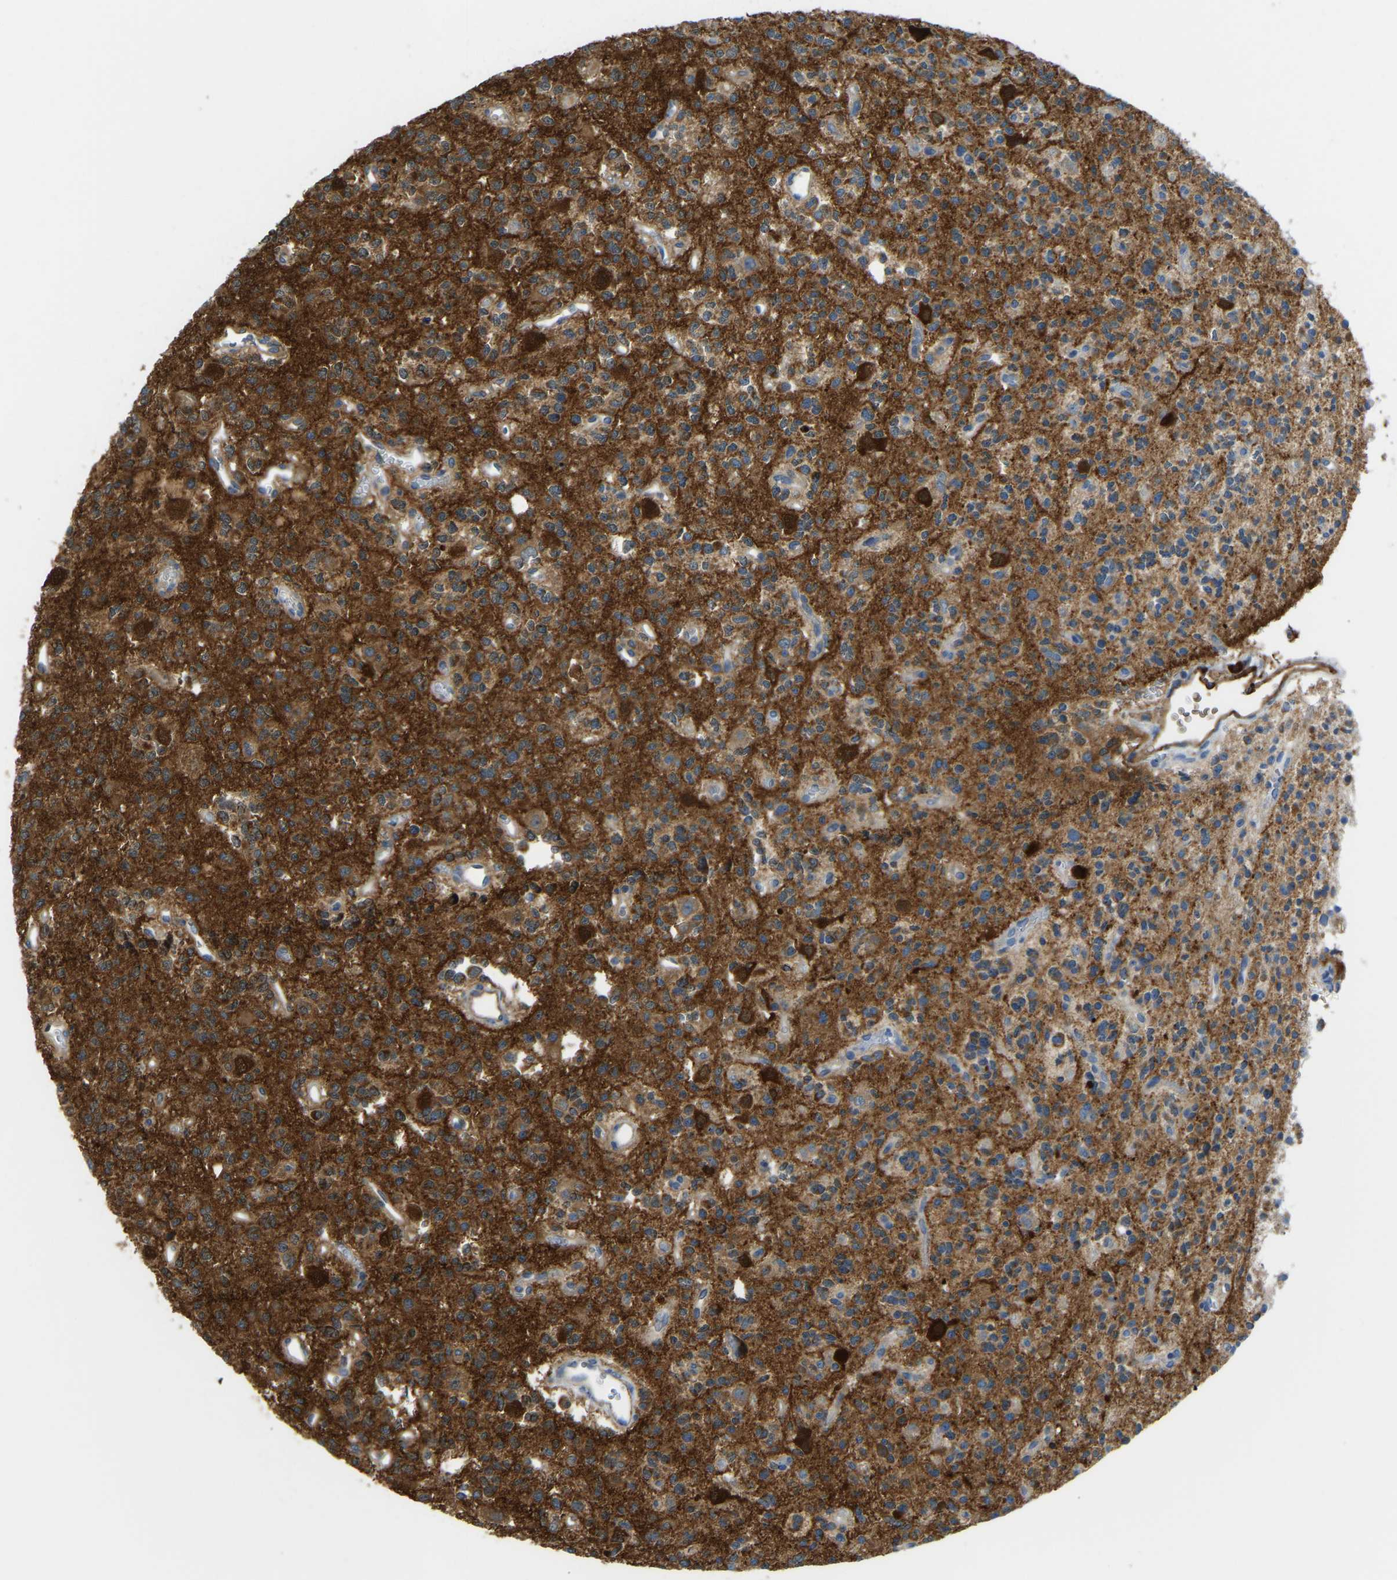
{"staining": {"intensity": "strong", "quantity": ">75%", "location": "cytoplasmic/membranous"}, "tissue": "glioma", "cell_type": "Tumor cells", "image_type": "cancer", "snomed": [{"axis": "morphology", "description": "Glioma, malignant, Low grade"}, {"axis": "topography", "description": "Brain"}], "caption": "A high amount of strong cytoplasmic/membranous staining is appreciated in about >75% of tumor cells in glioma tissue. (Stains: DAB (3,3'-diaminobenzidine) in brown, nuclei in blue, Microscopy: brightfield microscopy at high magnification).", "gene": "GDA", "patient": {"sex": "male", "age": 38}}